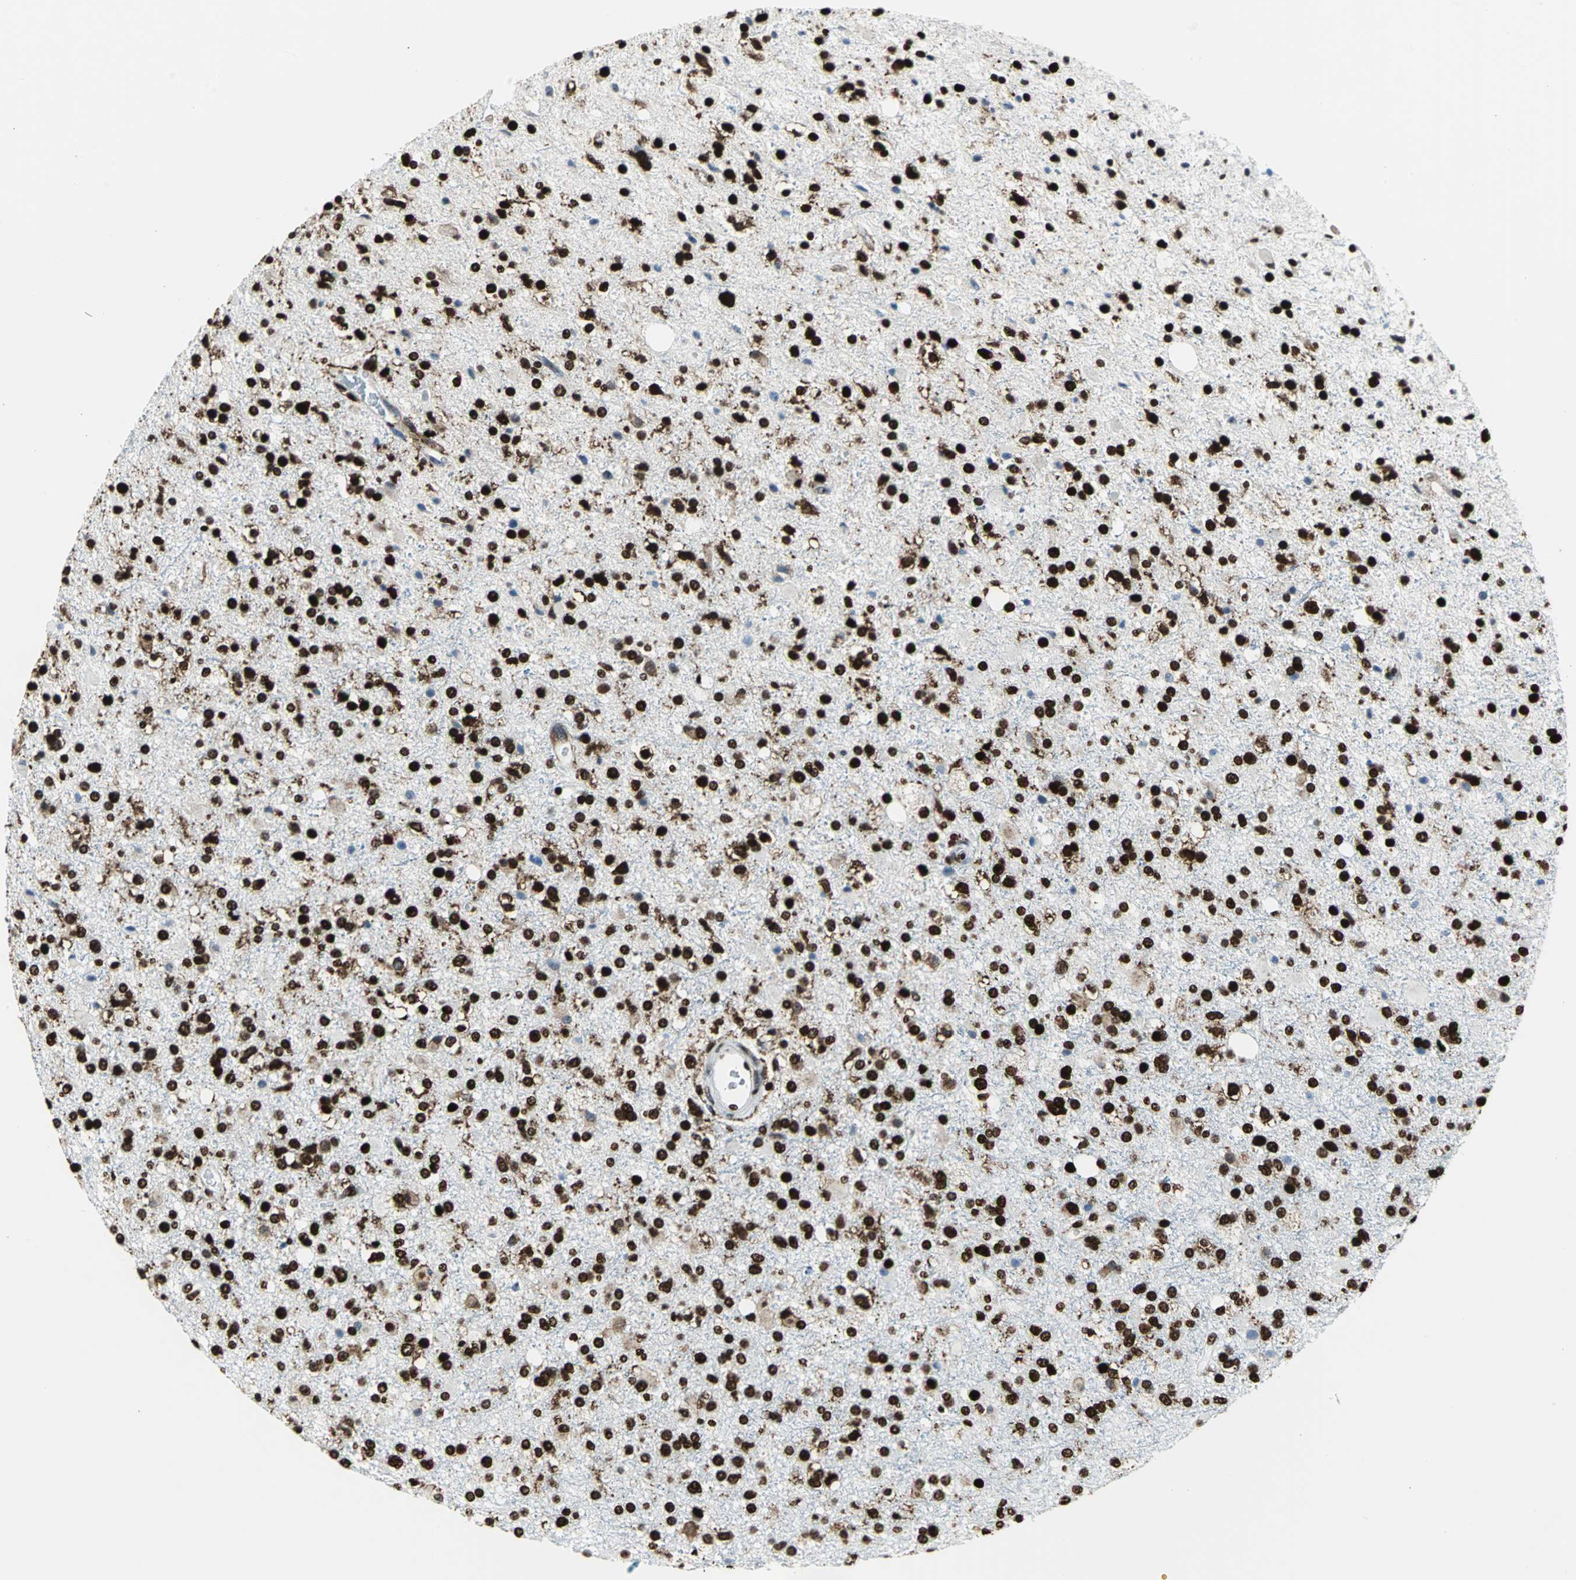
{"staining": {"intensity": "strong", "quantity": ">75%", "location": "nuclear"}, "tissue": "glioma", "cell_type": "Tumor cells", "image_type": "cancer", "snomed": [{"axis": "morphology", "description": "Glioma, malignant, High grade"}, {"axis": "topography", "description": "Brain"}], "caption": "Protein expression analysis of malignant high-grade glioma shows strong nuclear expression in approximately >75% of tumor cells.", "gene": "APEX1", "patient": {"sex": "male", "age": 33}}